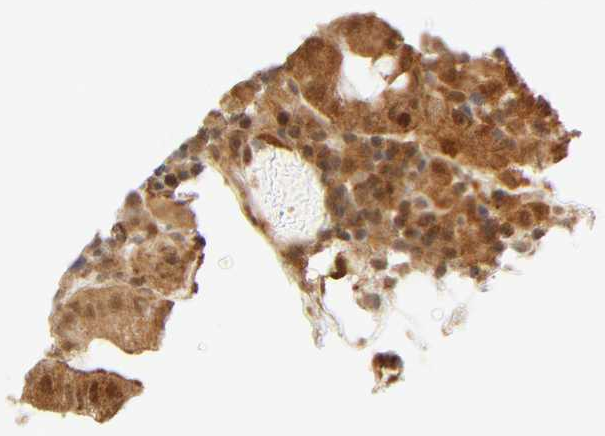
{"staining": {"intensity": "moderate", "quantity": ">75%", "location": "cytoplasmic/membranous,nuclear"}, "tissue": "colorectal cancer", "cell_type": "Tumor cells", "image_type": "cancer", "snomed": [{"axis": "morphology", "description": "Normal tissue, NOS"}, {"axis": "morphology", "description": "Adenocarcinoma, NOS"}, {"axis": "topography", "description": "Colon"}], "caption": "This is a micrograph of immunohistochemistry staining of colorectal cancer (adenocarcinoma), which shows moderate expression in the cytoplasmic/membranous and nuclear of tumor cells.", "gene": "CDC37", "patient": {"sex": "female", "age": 78}}